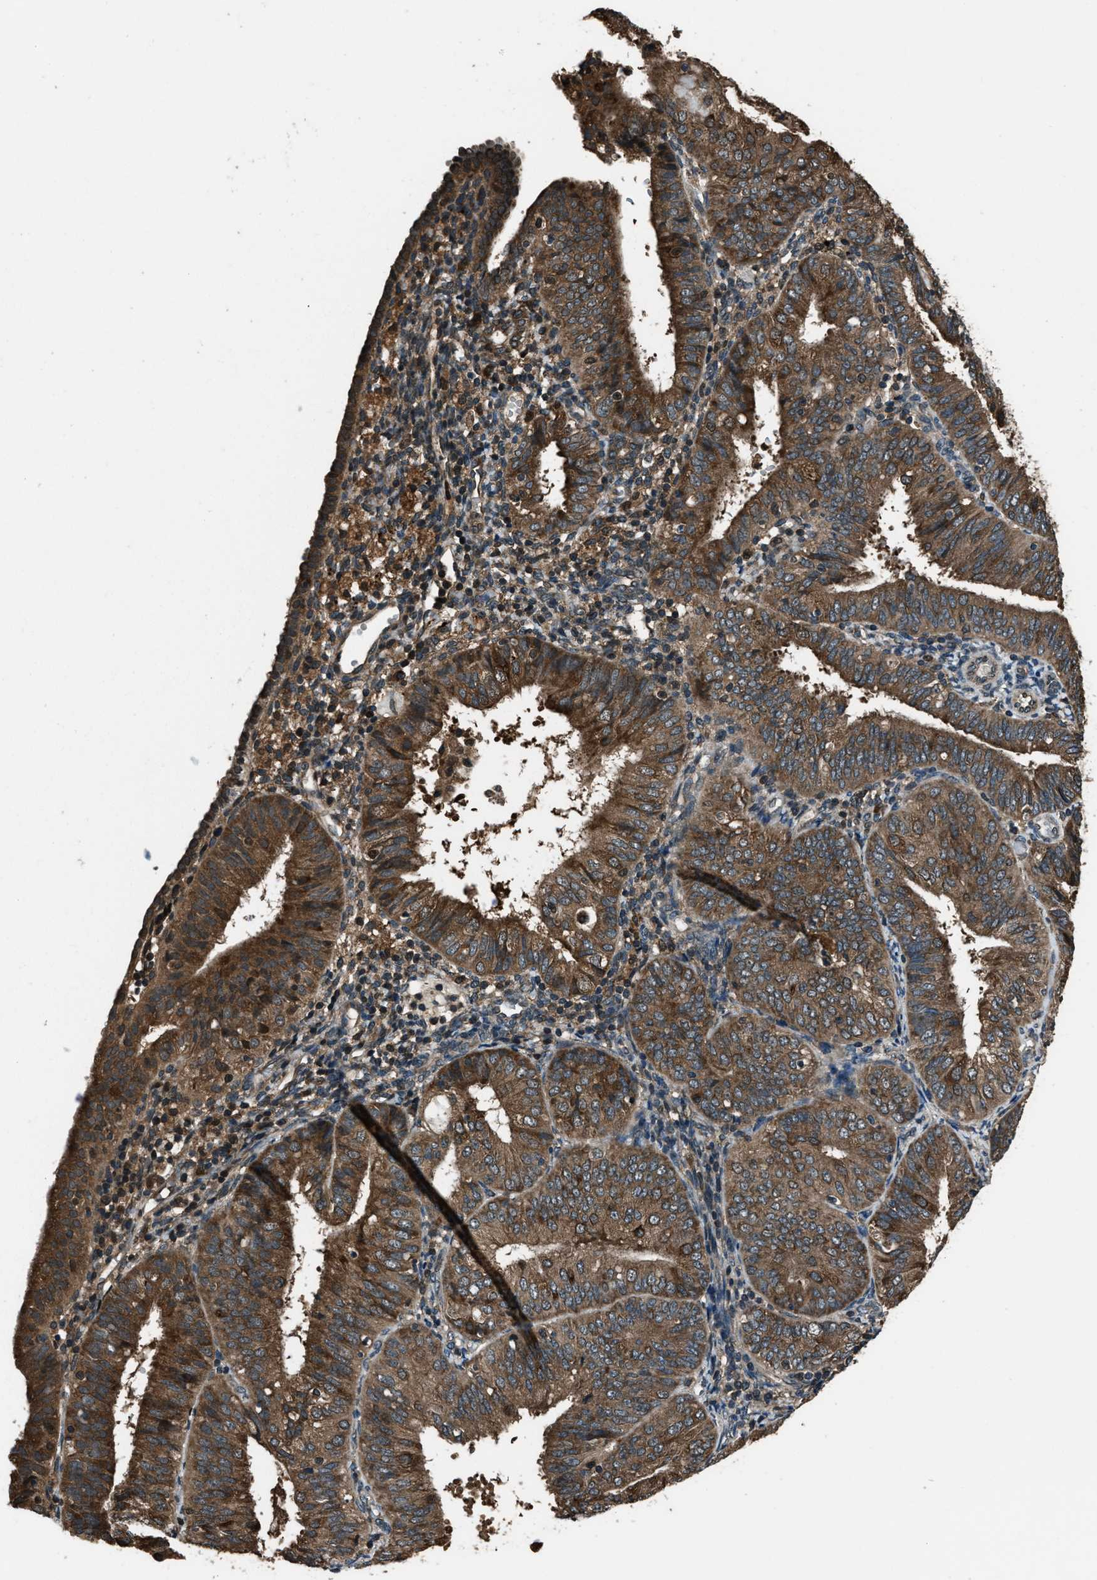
{"staining": {"intensity": "moderate", "quantity": ">75%", "location": "cytoplasmic/membranous"}, "tissue": "endometrial cancer", "cell_type": "Tumor cells", "image_type": "cancer", "snomed": [{"axis": "morphology", "description": "Adenocarcinoma, NOS"}, {"axis": "topography", "description": "Endometrium"}], "caption": "Immunohistochemistry micrograph of human adenocarcinoma (endometrial) stained for a protein (brown), which exhibits medium levels of moderate cytoplasmic/membranous expression in about >75% of tumor cells.", "gene": "TRIM4", "patient": {"sex": "female", "age": 58}}